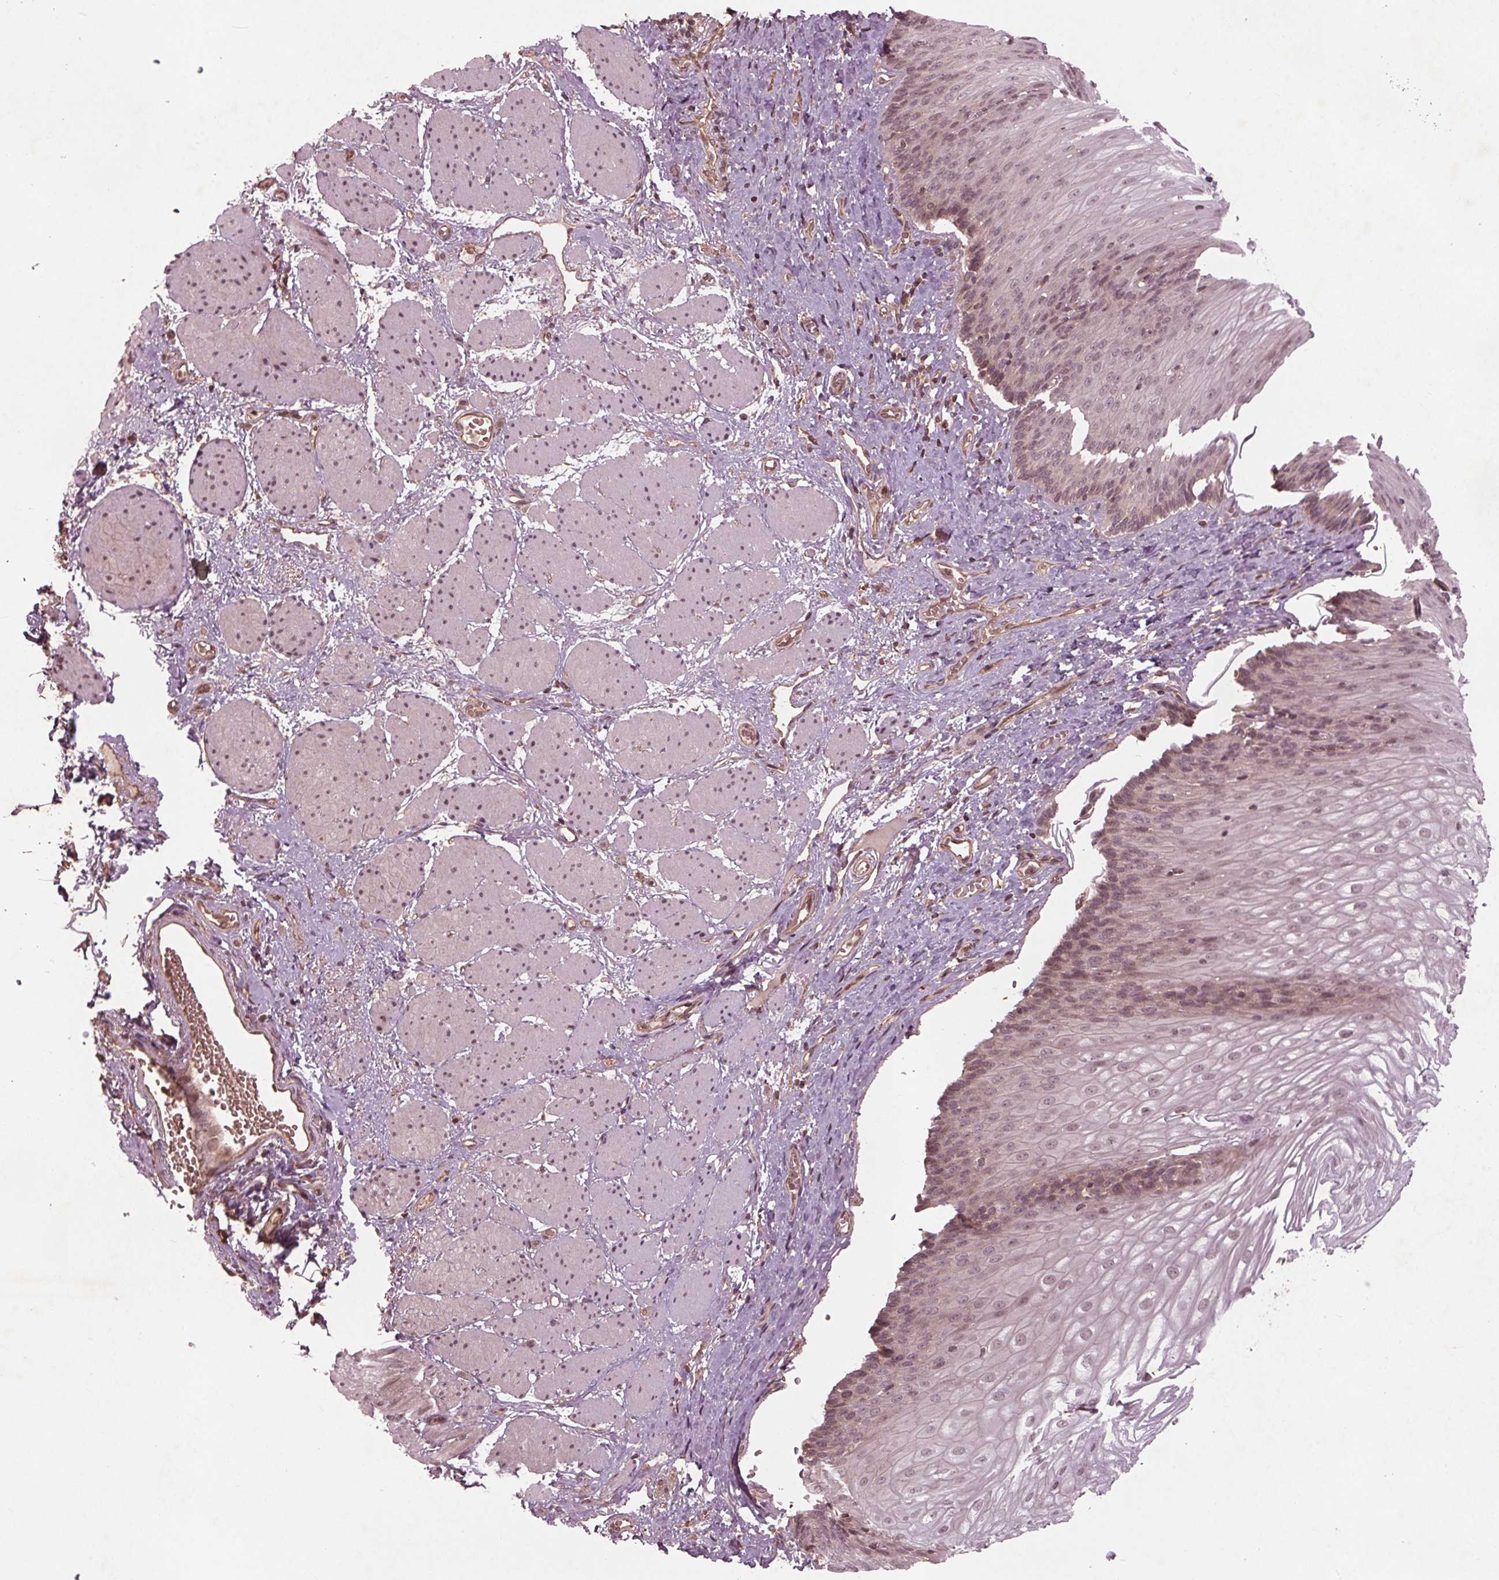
{"staining": {"intensity": "weak", "quantity": "25%-75%", "location": "nuclear"}, "tissue": "esophagus", "cell_type": "Squamous epithelial cells", "image_type": "normal", "snomed": [{"axis": "morphology", "description": "Normal tissue, NOS"}, {"axis": "topography", "description": "Esophagus"}], "caption": "Immunohistochemistry (IHC) image of benign esophagus: esophagus stained using immunohistochemistry (IHC) shows low levels of weak protein expression localized specifically in the nuclear of squamous epithelial cells, appearing as a nuclear brown color.", "gene": "BTBD1", "patient": {"sex": "male", "age": 62}}